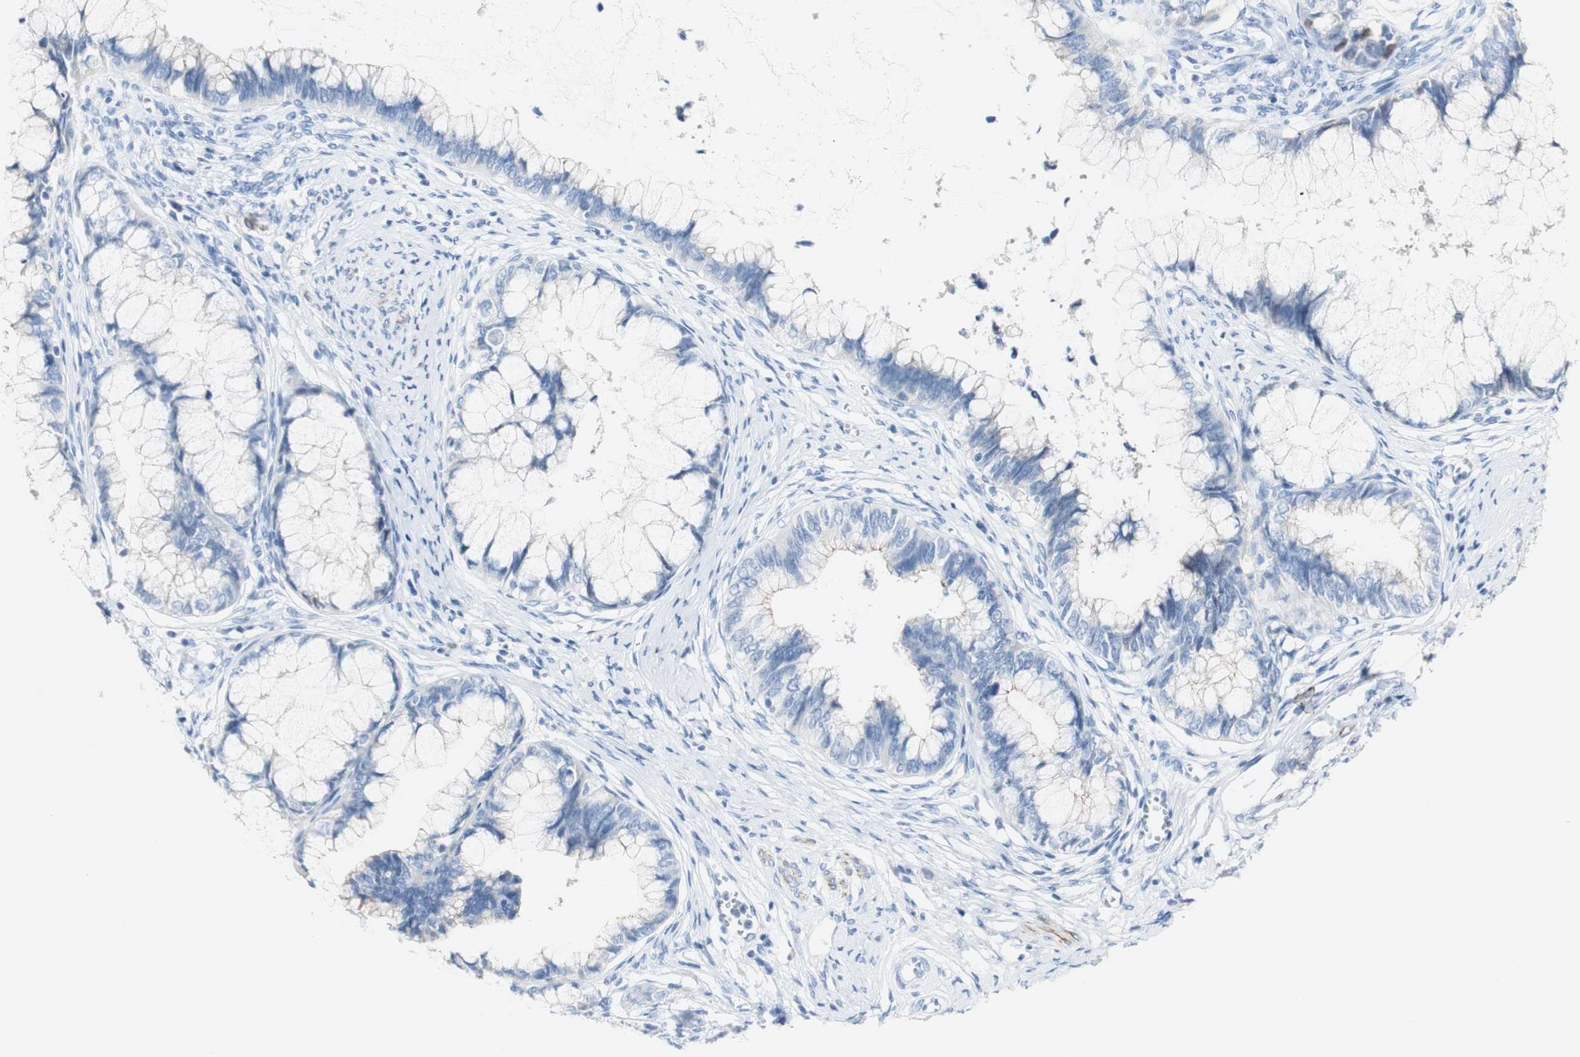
{"staining": {"intensity": "moderate", "quantity": "<25%", "location": "cytoplasmic/membranous"}, "tissue": "cervical cancer", "cell_type": "Tumor cells", "image_type": "cancer", "snomed": [{"axis": "morphology", "description": "Adenocarcinoma, NOS"}, {"axis": "topography", "description": "Cervix"}], "caption": "Immunohistochemistry (IHC) photomicrograph of neoplastic tissue: human cervical cancer stained using IHC reveals low levels of moderate protein expression localized specifically in the cytoplasmic/membranous of tumor cells, appearing as a cytoplasmic/membranous brown color.", "gene": "DSC2", "patient": {"sex": "female", "age": 44}}